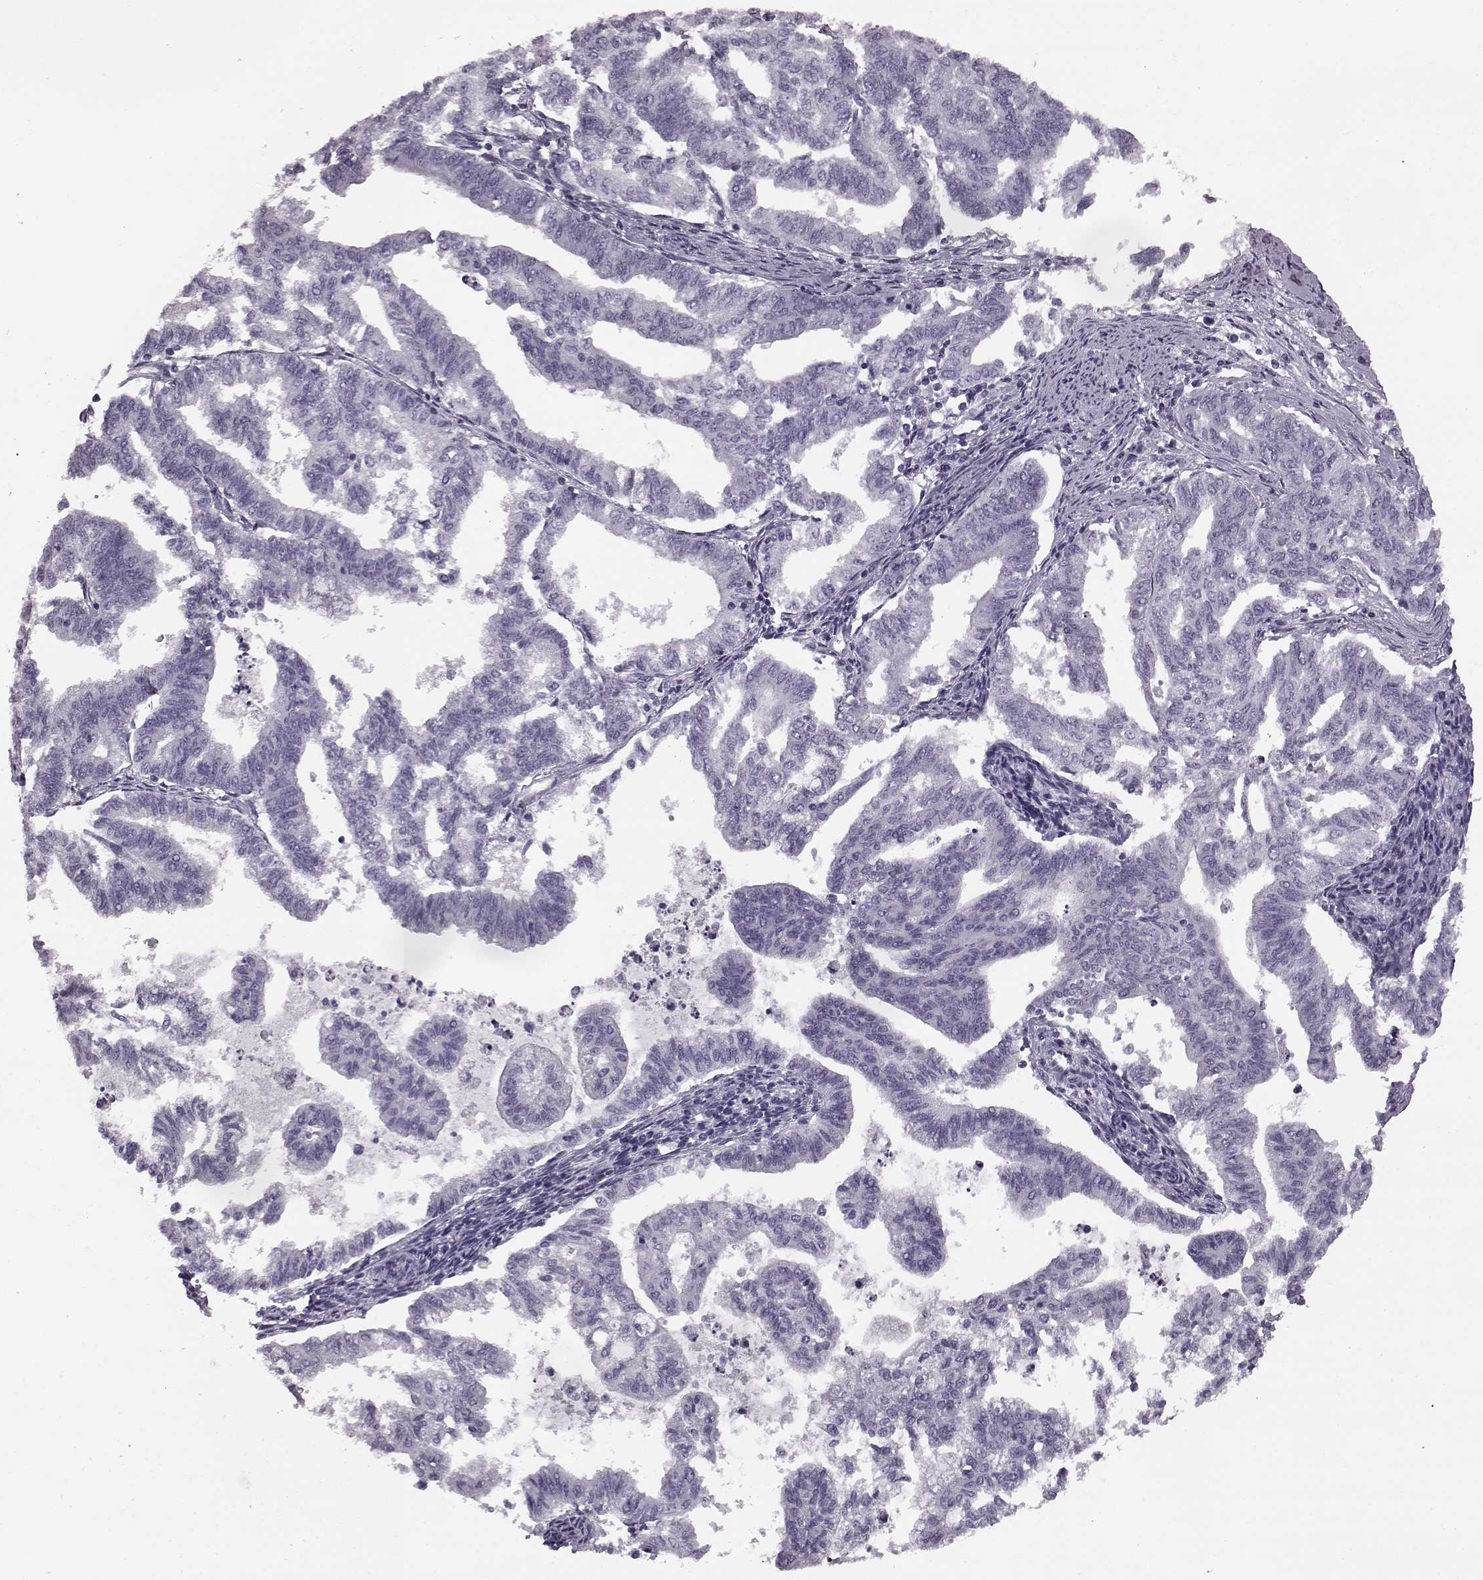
{"staining": {"intensity": "negative", "quantity": "none", "location": "none"}, "tissue": "endometrial cancer", "cell_type": "Tumor cells", "image_type": "cancer", "snomed": [{"axis": "morphology", "description": "Adenocarcinoma, NOS"}, {"axis": "topography", "description": "Endometrium"}], "caption": "Immunohistochemistry image of neoplastic tissue: human adenocarcinoma (endometrial) stained with DAB (3,3'-diaminobenzidine) shows no significant protein positivity in tumor cells.", "gene": "ODAD4", "patient": {"sex": "female", "age": 79}}